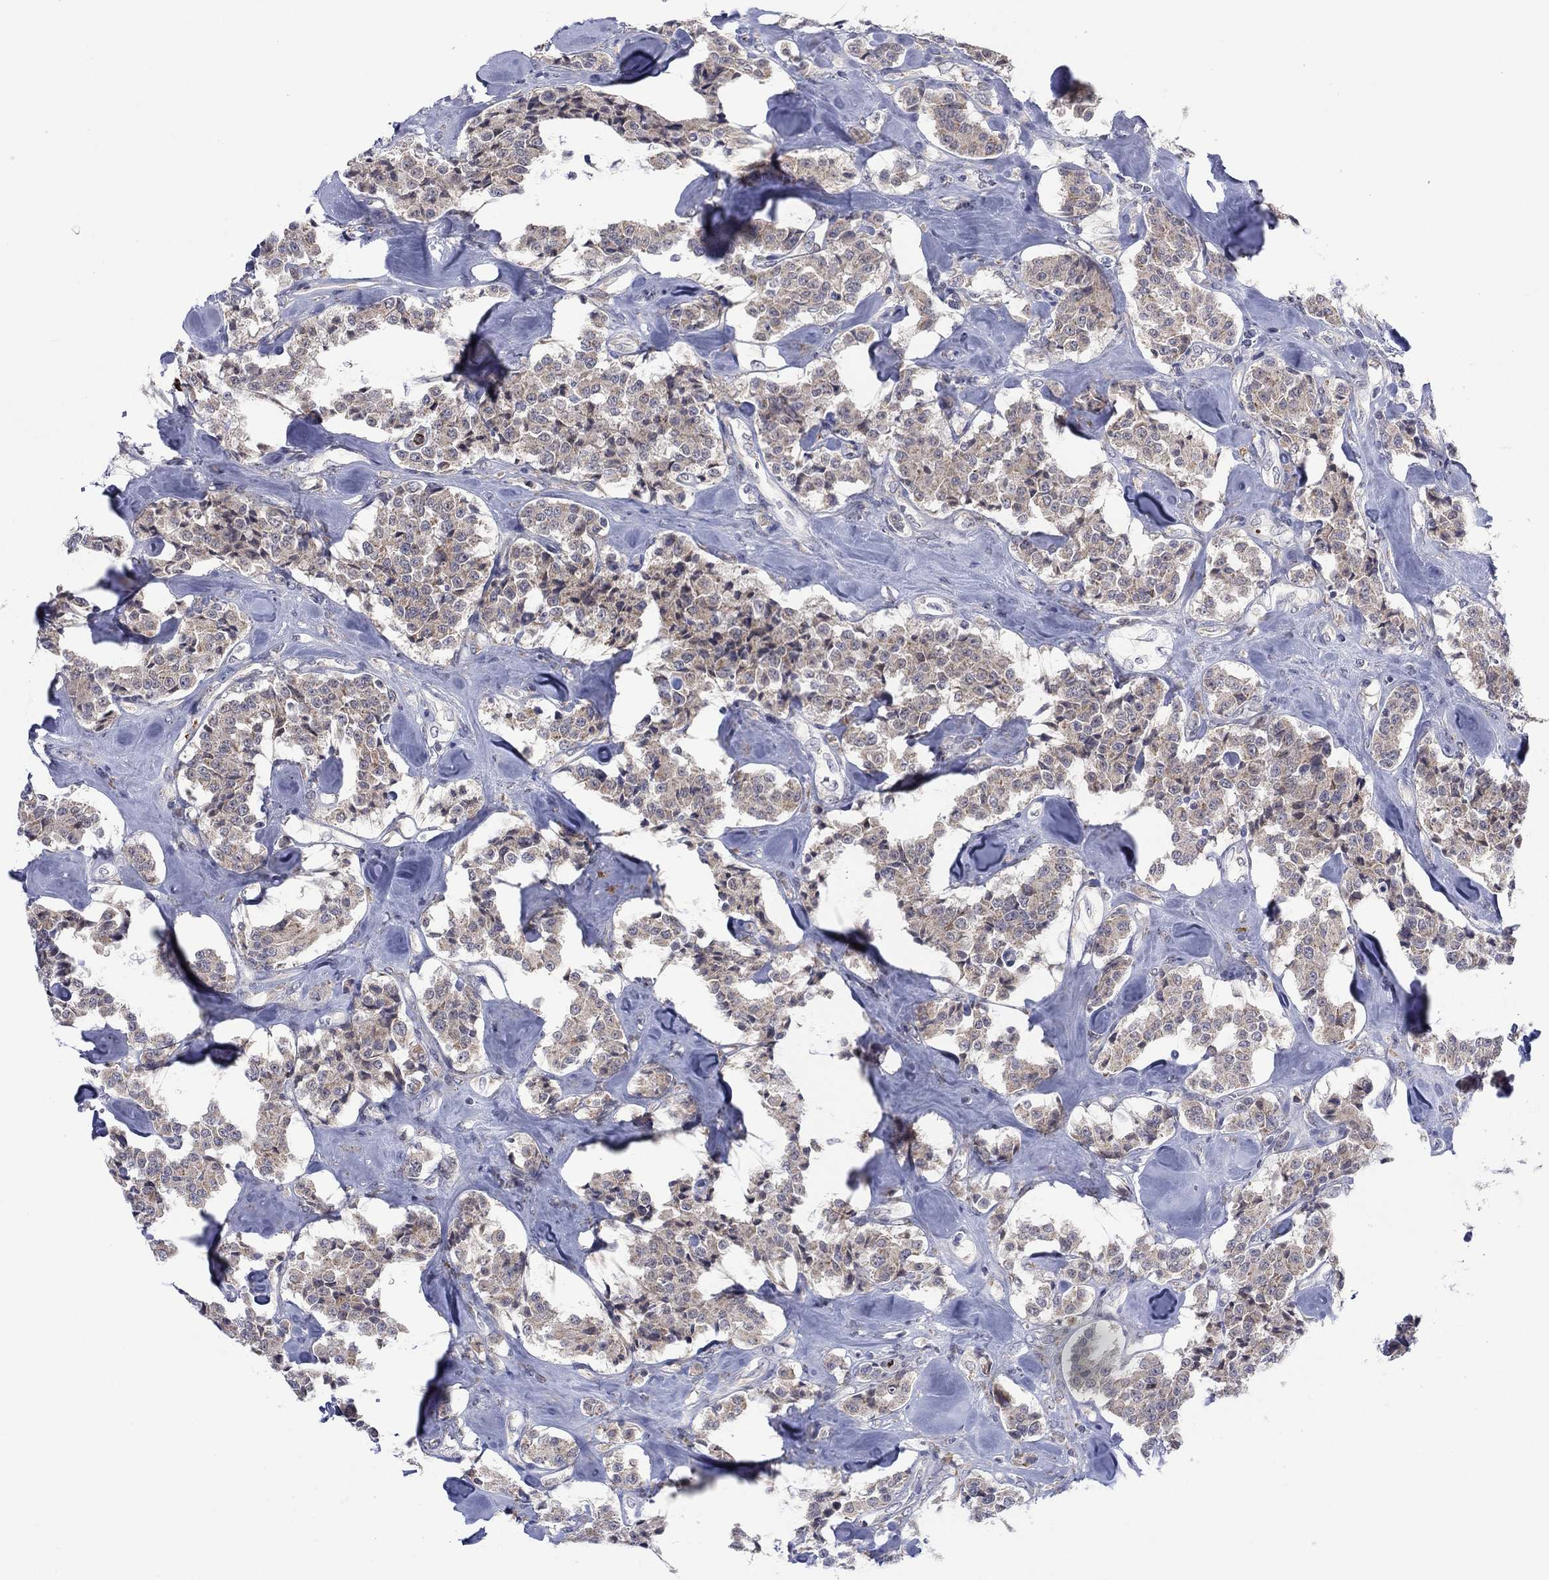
{"staining": {"intensity": "weak", "quantity": "25%-75%", "location": "cytoplasmic/membranous"}, "tissue": "carcinoid", "cell_type": "Tumor cells", "image_type": "cancer", "snomed": [{"axis": "morphology", "description": "Carcinoid, malignant, NOS"}, {"axis": "topography", "description": "Pancreas"}], "caption": "Carcinoid (malignant) stained for a protein demonstrates weak cytoplasmic/membranous positivity in tumor cells.", "gene": "MTRFR", "patient": {"sex": "male", "age": 41}}